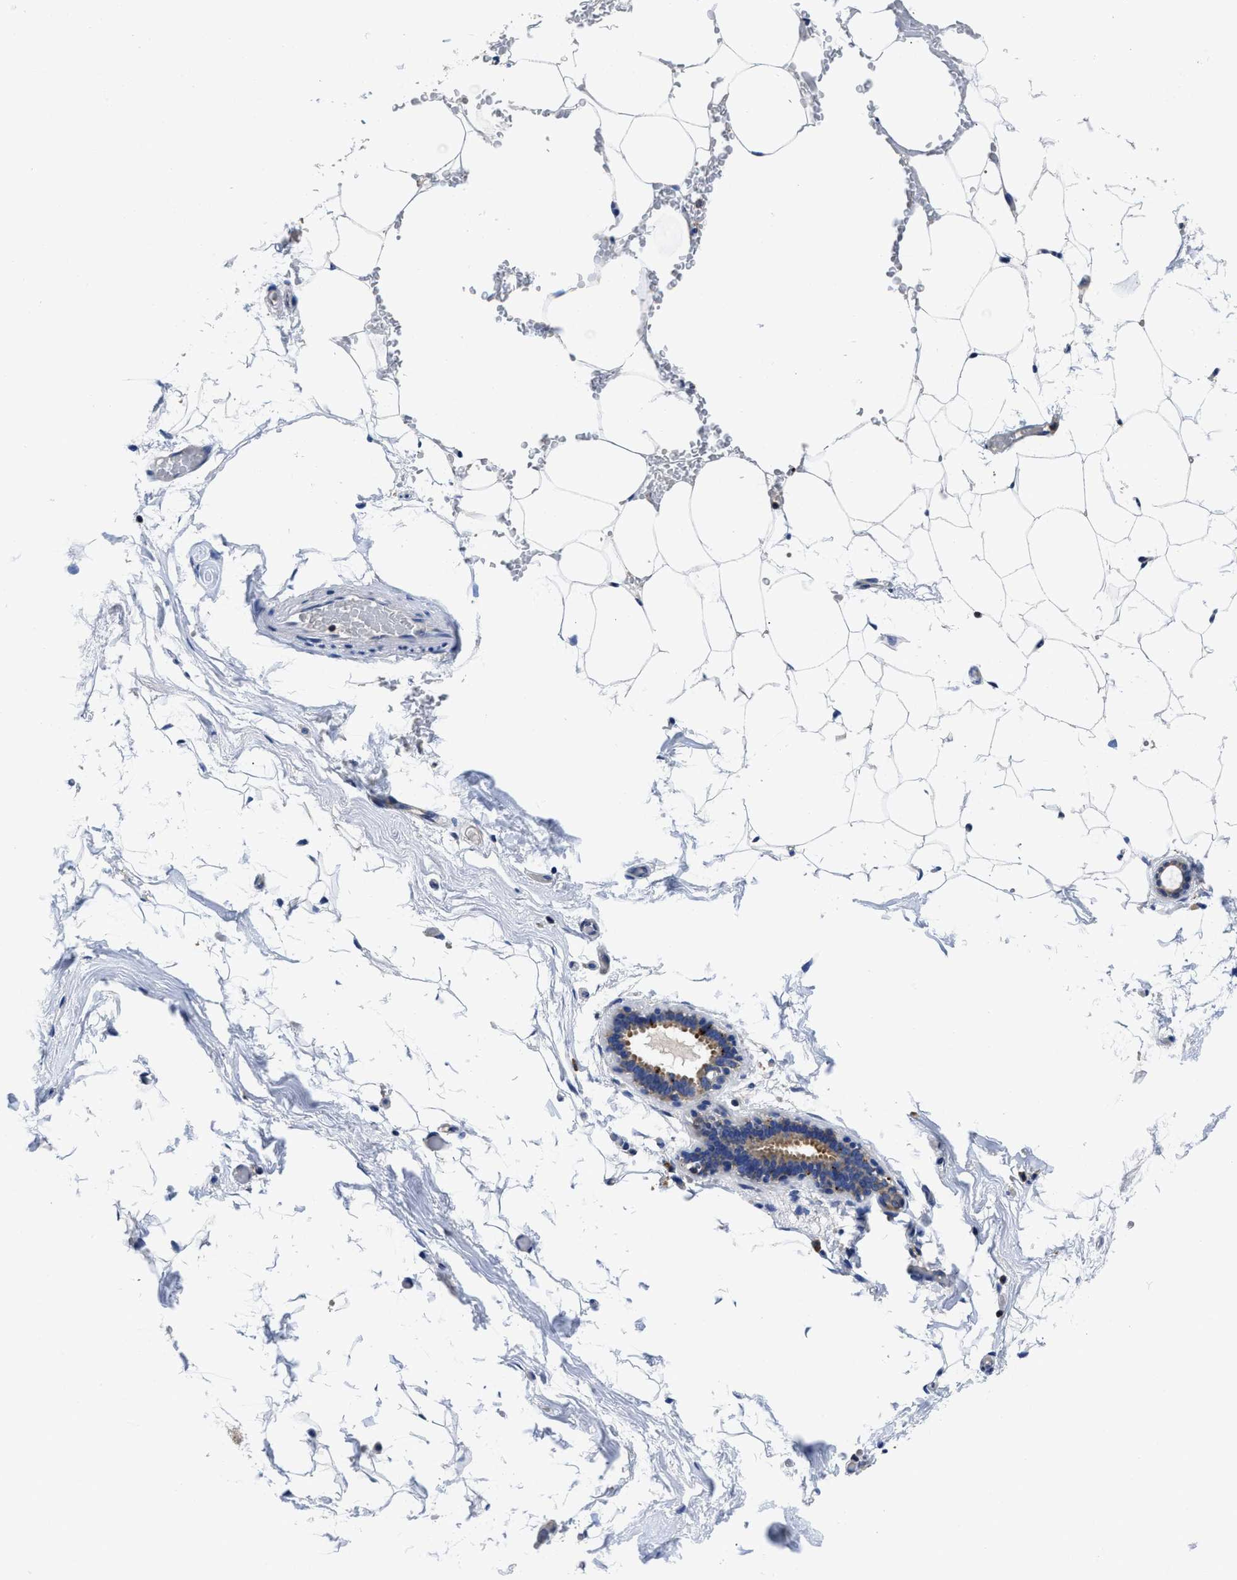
{"staining": {"intensity": "negative", "quantity": "none", "location": "none"}, "tissue": "adipose tissue", "cell_type": "Adipocytes", "image_type": "normal", "snomed": [{"axis": "morphology", "description": "Normal tissue, NOS"}, {"axis": "topography", "description": "Breast"}, {"axis": "topography", "description": "Soft tissue"}], "caption": "Micrograph shows no protein positivity in adipocytes of benign adipose tissue. The staining is performed using DAB (3,3'-diaminobenzidine) brown chromogen with nuclei counter-stained in using hematoxylin.", "gene": "YARS1", "patient": {"sex": "female", "age": 75}}